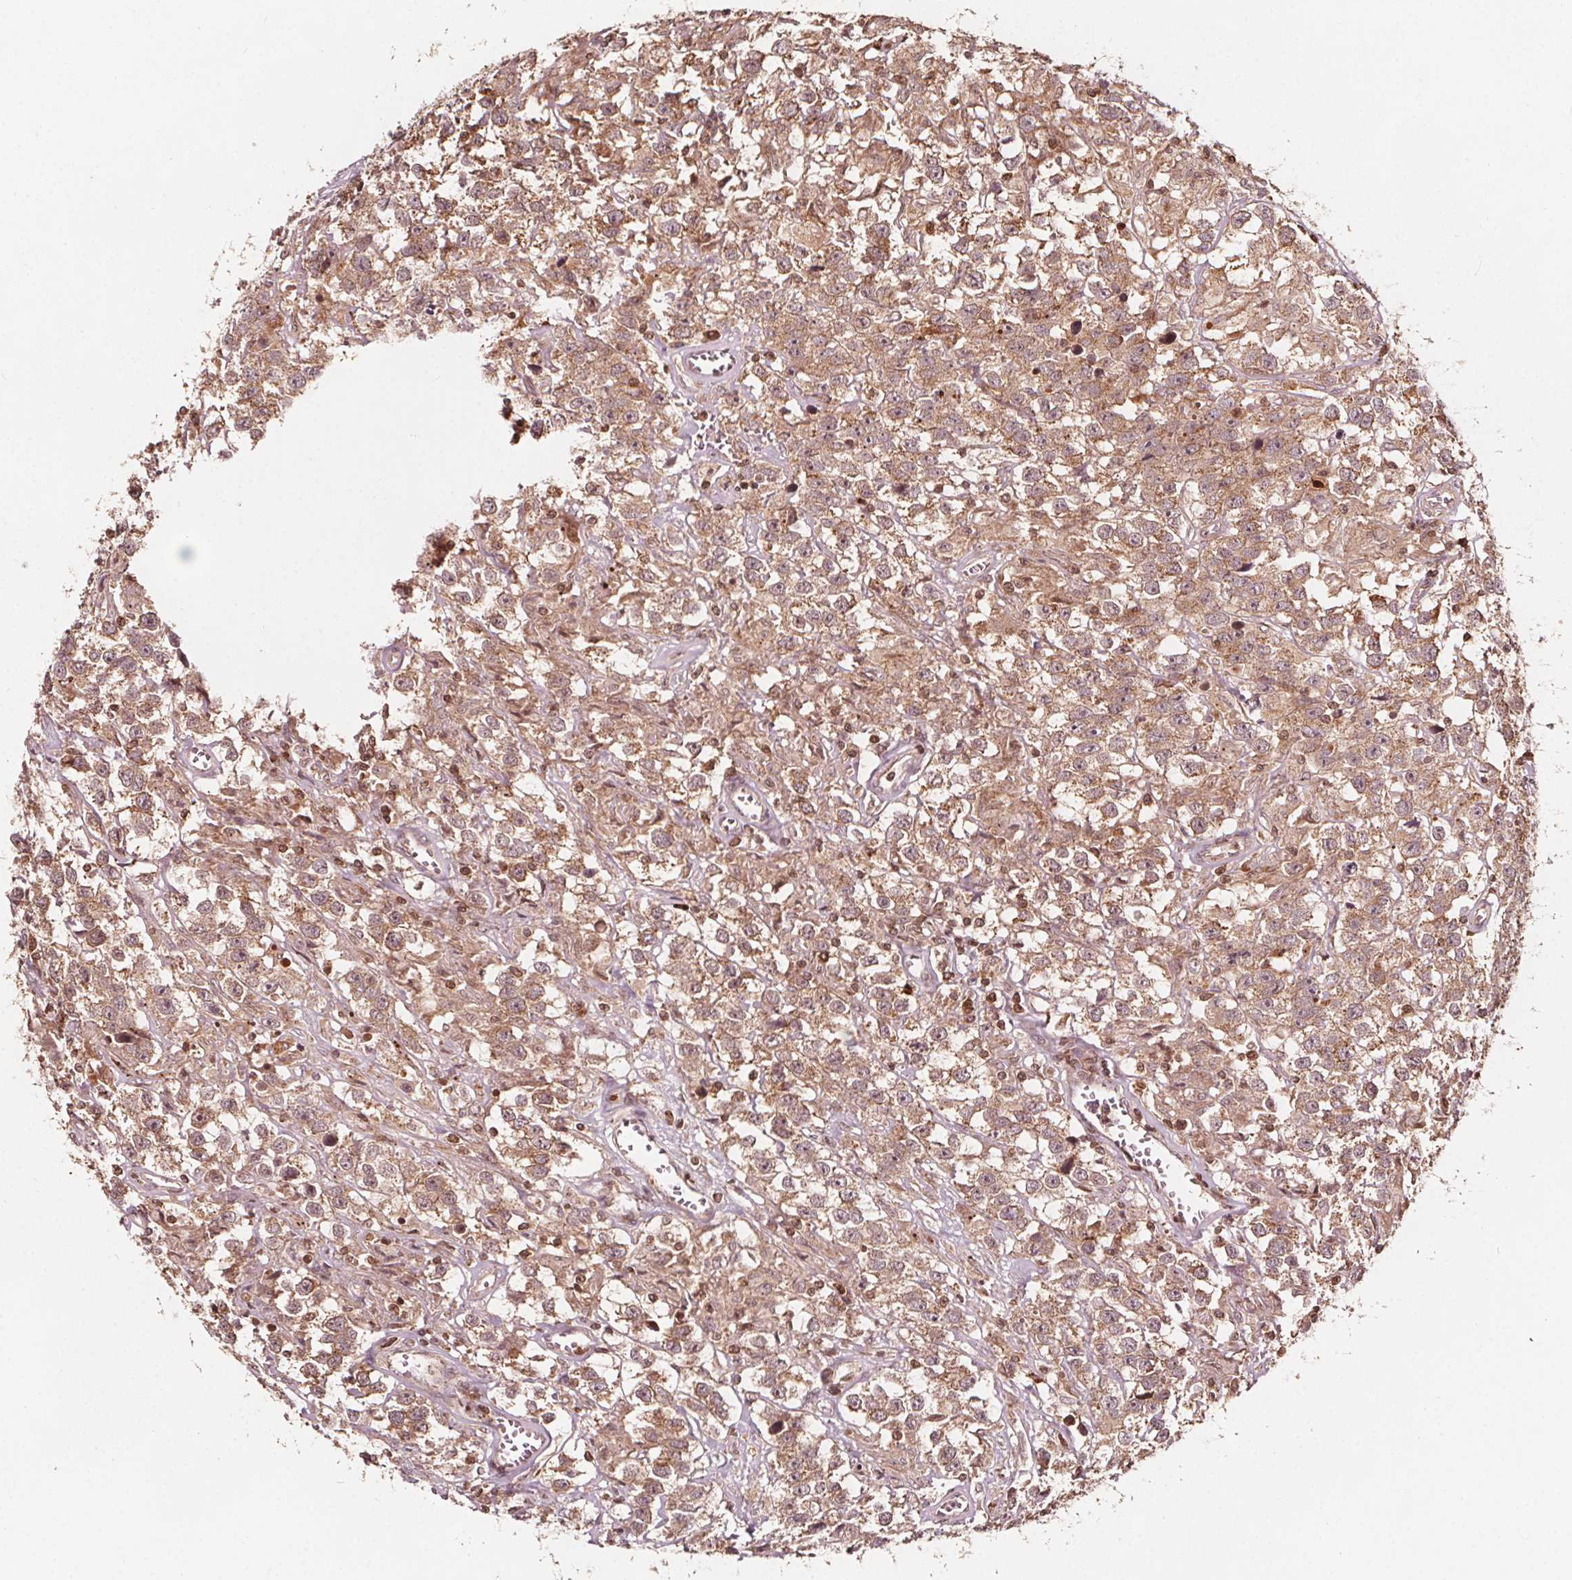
{"staining": {"intensity": "moderate", "quantity": ">75%", "location": "cytoplasmic/membranous"}, "tissue": "testis cancer", "cell_type": "Tumor cells", "image_type": "cancer", "snomed": [{"axis": "morphology", "description": "Seminoma, NOS"}, {"axis": "topography", "description": "Testis"}], "caption": "Approximately >75% of tumor cells in human testis cancer (seminoma) demonstrate moderate cytoplasmic/membranous protein positivity as visualized by brown immunohistochemical staining.", "gene": "AIP", "patient": {"sex": "male", "age": 43}}